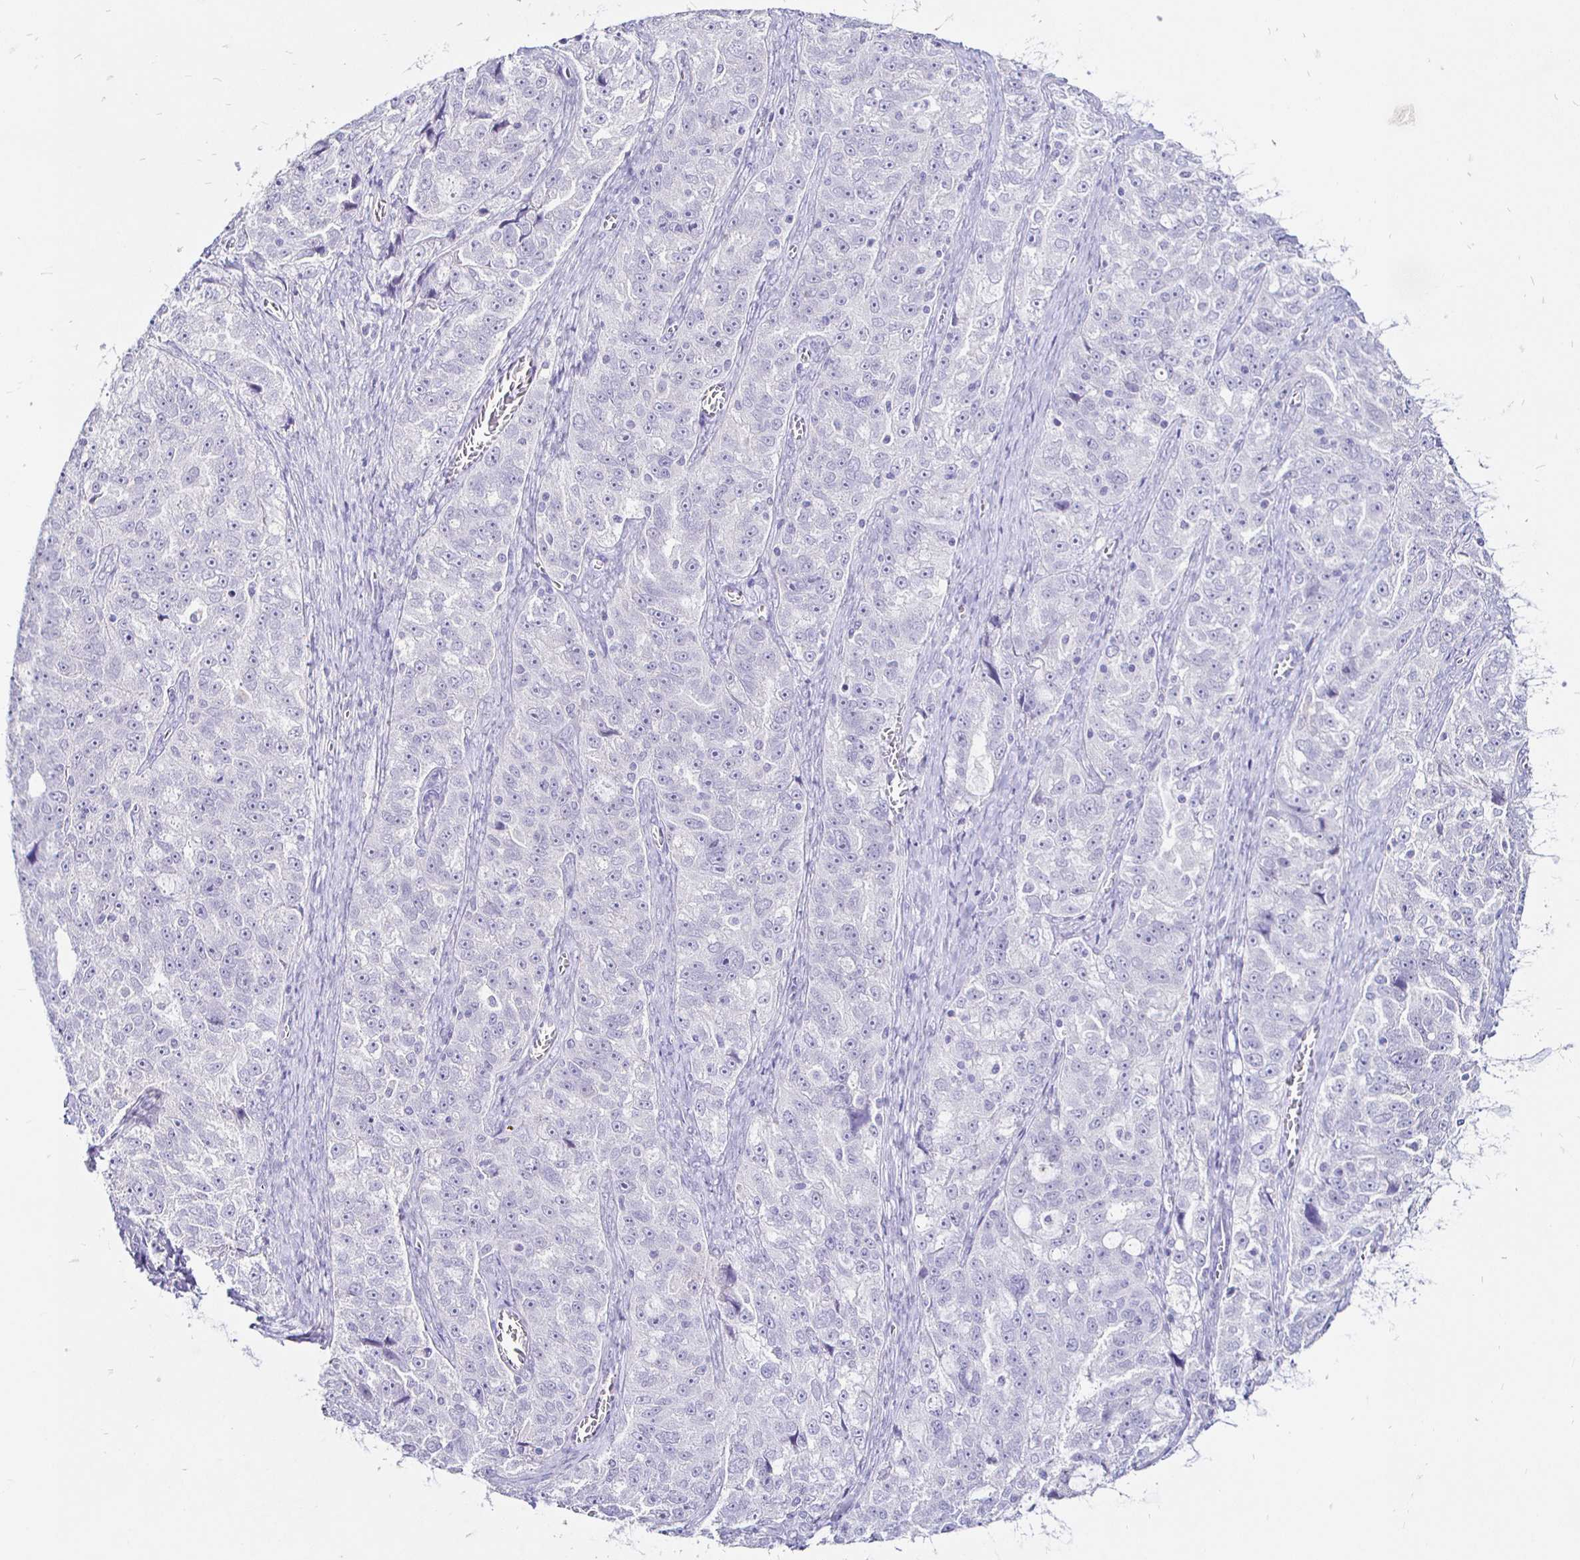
{"staining": {"intensity": "negative", "quantity": "none", "location": "none"}, "tissue": "ovarian cancer", "cell_type": "Tumor cells", "image_type": "cancer", "snomed": [{"axis": "morphology", "description": "Cystadenocarcinoma, serous, NOS"}, {"axis": "topography", "description": "Ovary"}], "caption": "This image is of ovarian serous cystadenocarcinoma stained with immunohistochemistry to label a protein in brown with the nuclei are counter-stained blue. There is no staining in tumor cells.", "gene": "IRGC", "patient": {"sex": "female", "age": 51}}